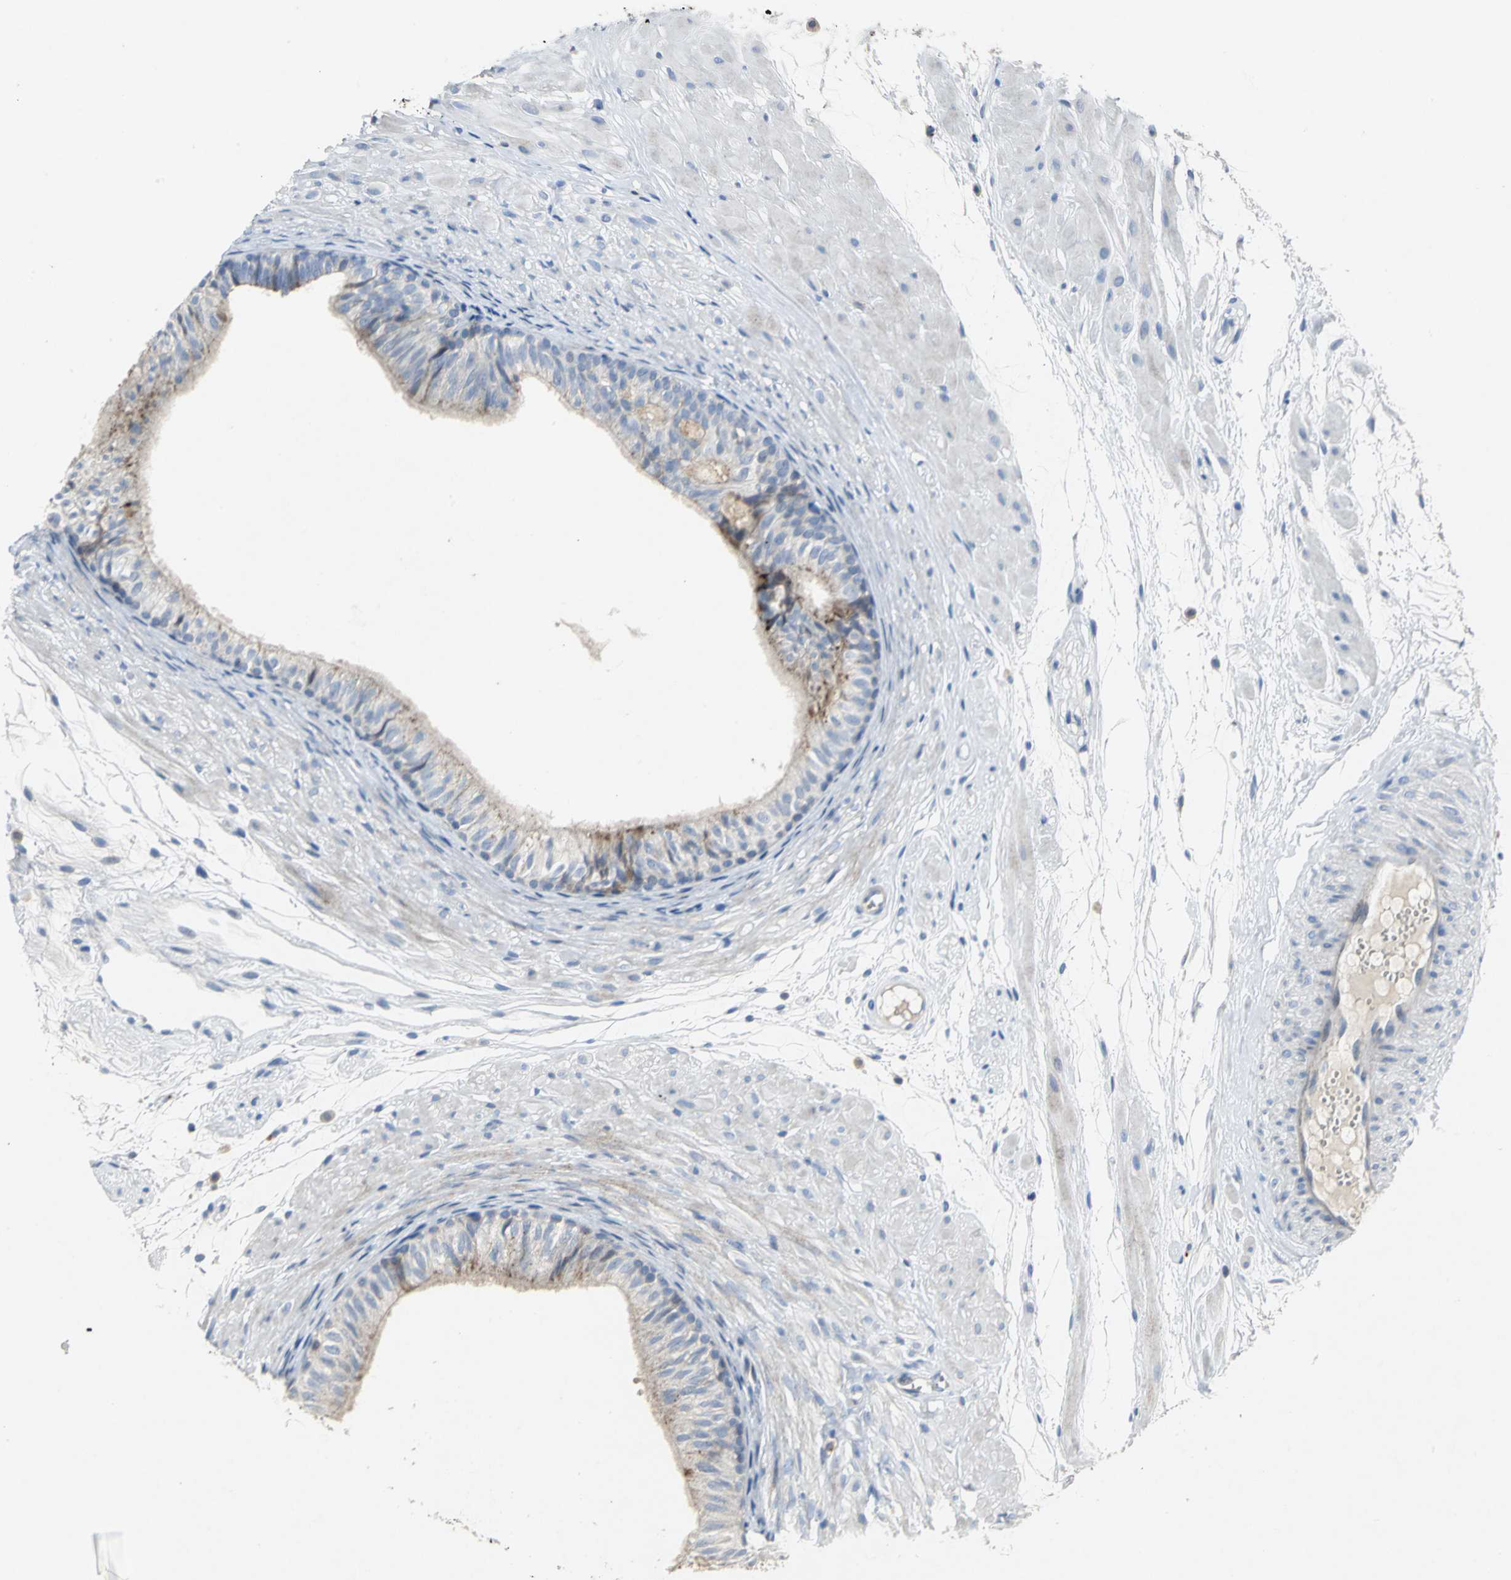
{"staining": {"intensity": "strong", "quantity": ">75%", "location": "cytoplasmic/membranous"}, "tissue": "epididymis", "cell_type": "Glandular cells", "image_type": "normal", "snomed": [{"axis": "morphology", "description": "Normal tissue, NOS"}, {"axis": "morphology", "description": "Atrophy, NOS"}, {"axis": "topography", "description": "Testis"}, {"axis": "topography", "description": "Epididymis"}], "caption": "DAB immunohistochemical staining of unremarkable epididymis displays strong cytoplasmic/membranous protein positivity in approximately >75% of glandular cells. The staining was performed using DAB (3,3'-diaminobenzidine), with brown indicating positive protein expression. Nuclei are stained blue with hematoxylin.", "gene": "SPPL2B", "patient": {"sex": "male", "age": 18}}